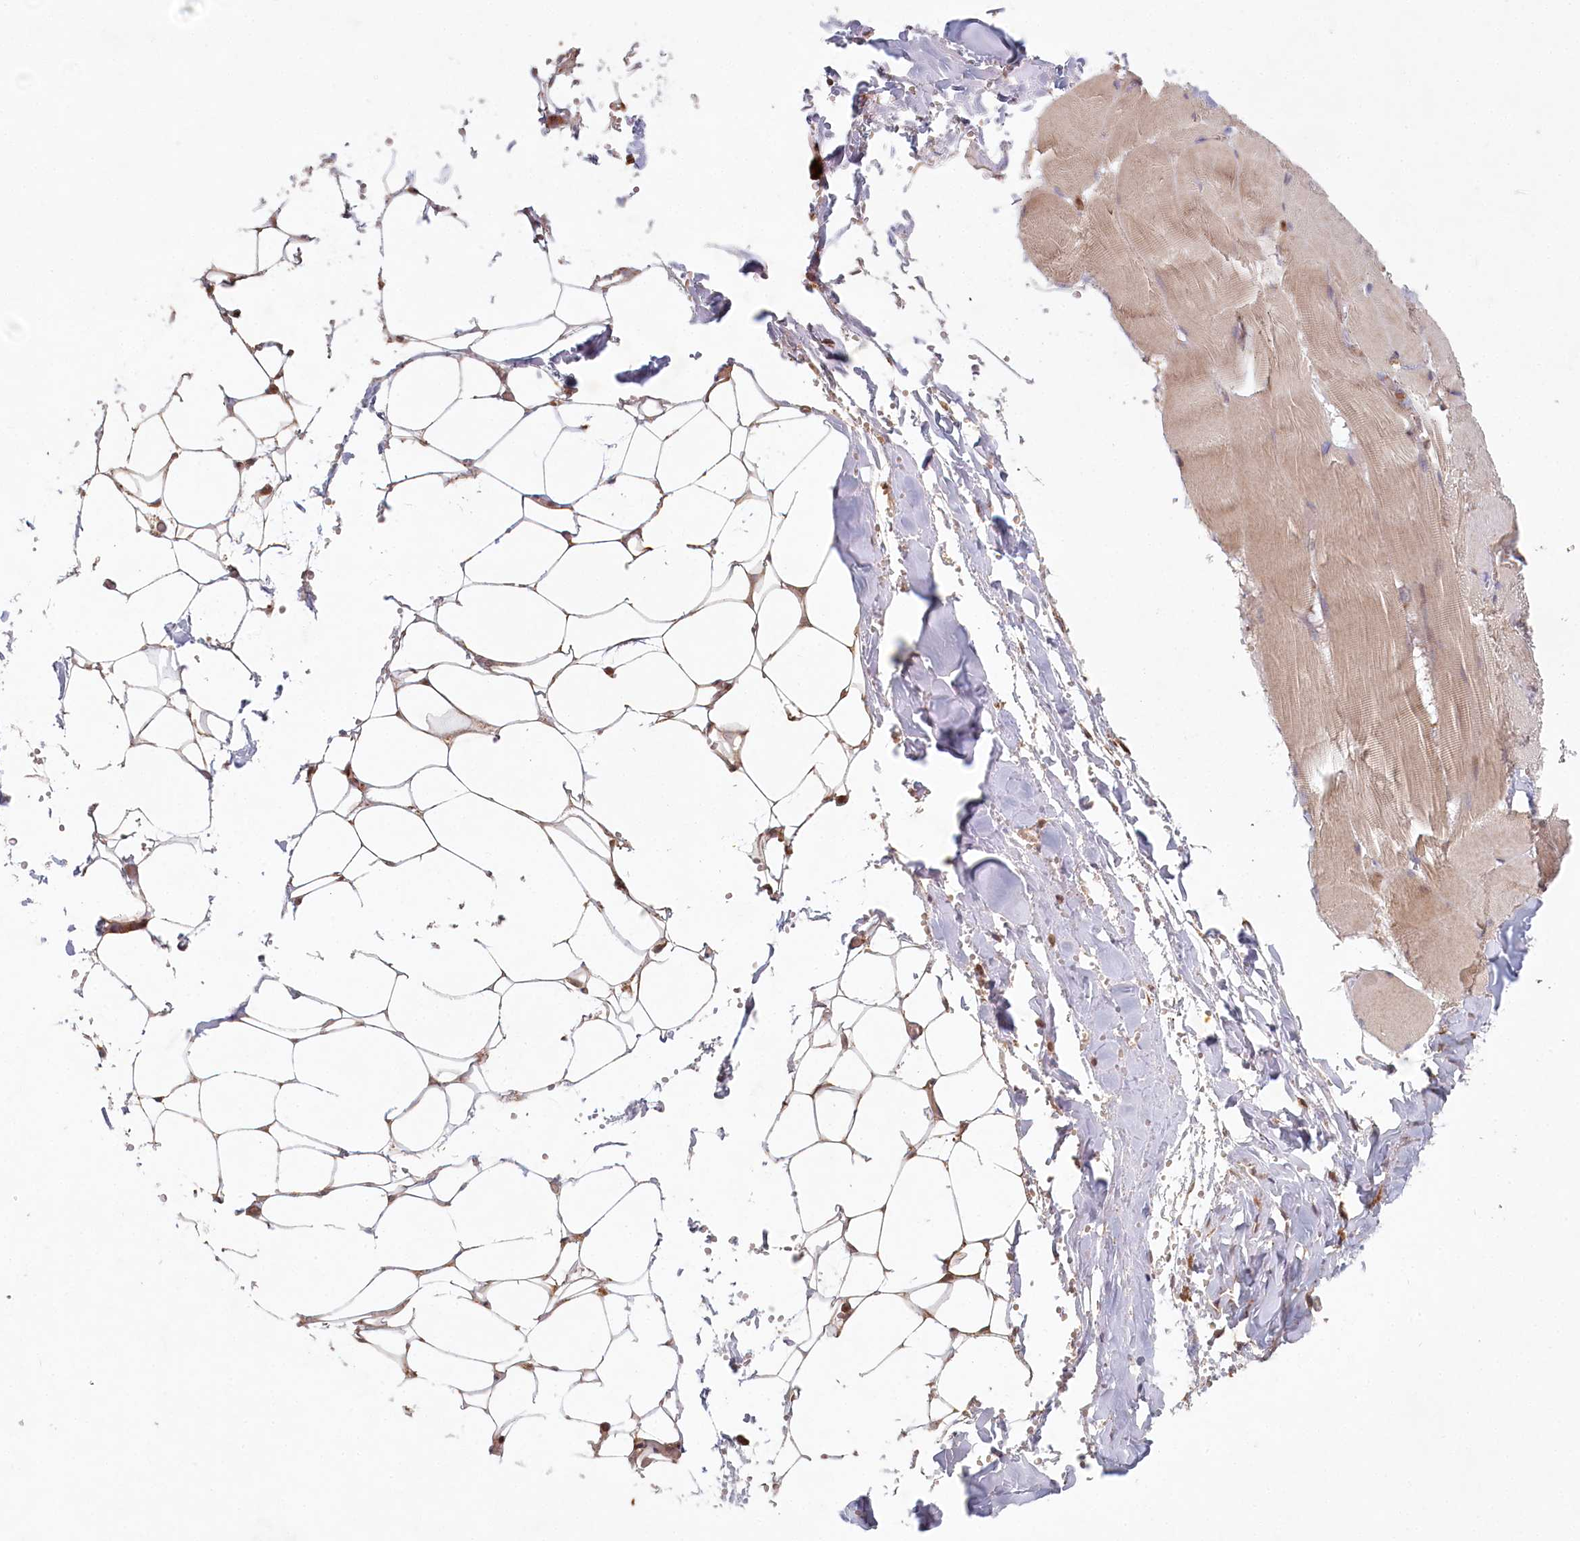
{"staining": {"intensity": "weak", "quantity": ">75%", "location": "cytoplasmic/membranous"}, "tissue": "adipose tissue", "cell_type": "Adipocytes", "image_type": "normal", "snomed": [{"axis": "morphology", "description": "Normal tissue, NOS"}, {"axis": "topography", "description": "Skeletal muscle"}, {"axis": "topography", "description": "Peripheral nerve tissue"}], "caption": "IHC staining of normal adipose tissue, which displays low levels of weak cytoplasmic/membranous staining in approximately >75% of adipocytes indicating weak cytoplasmic/membranous protein staining. The staining was performed using DAB (3,3'-diaminobenzidine) (brown) for protein detection and nuclei were counterstained in hematoxylin (blue).", "gene": "HAL", "patient": {"sex": "female", "age": 55}}